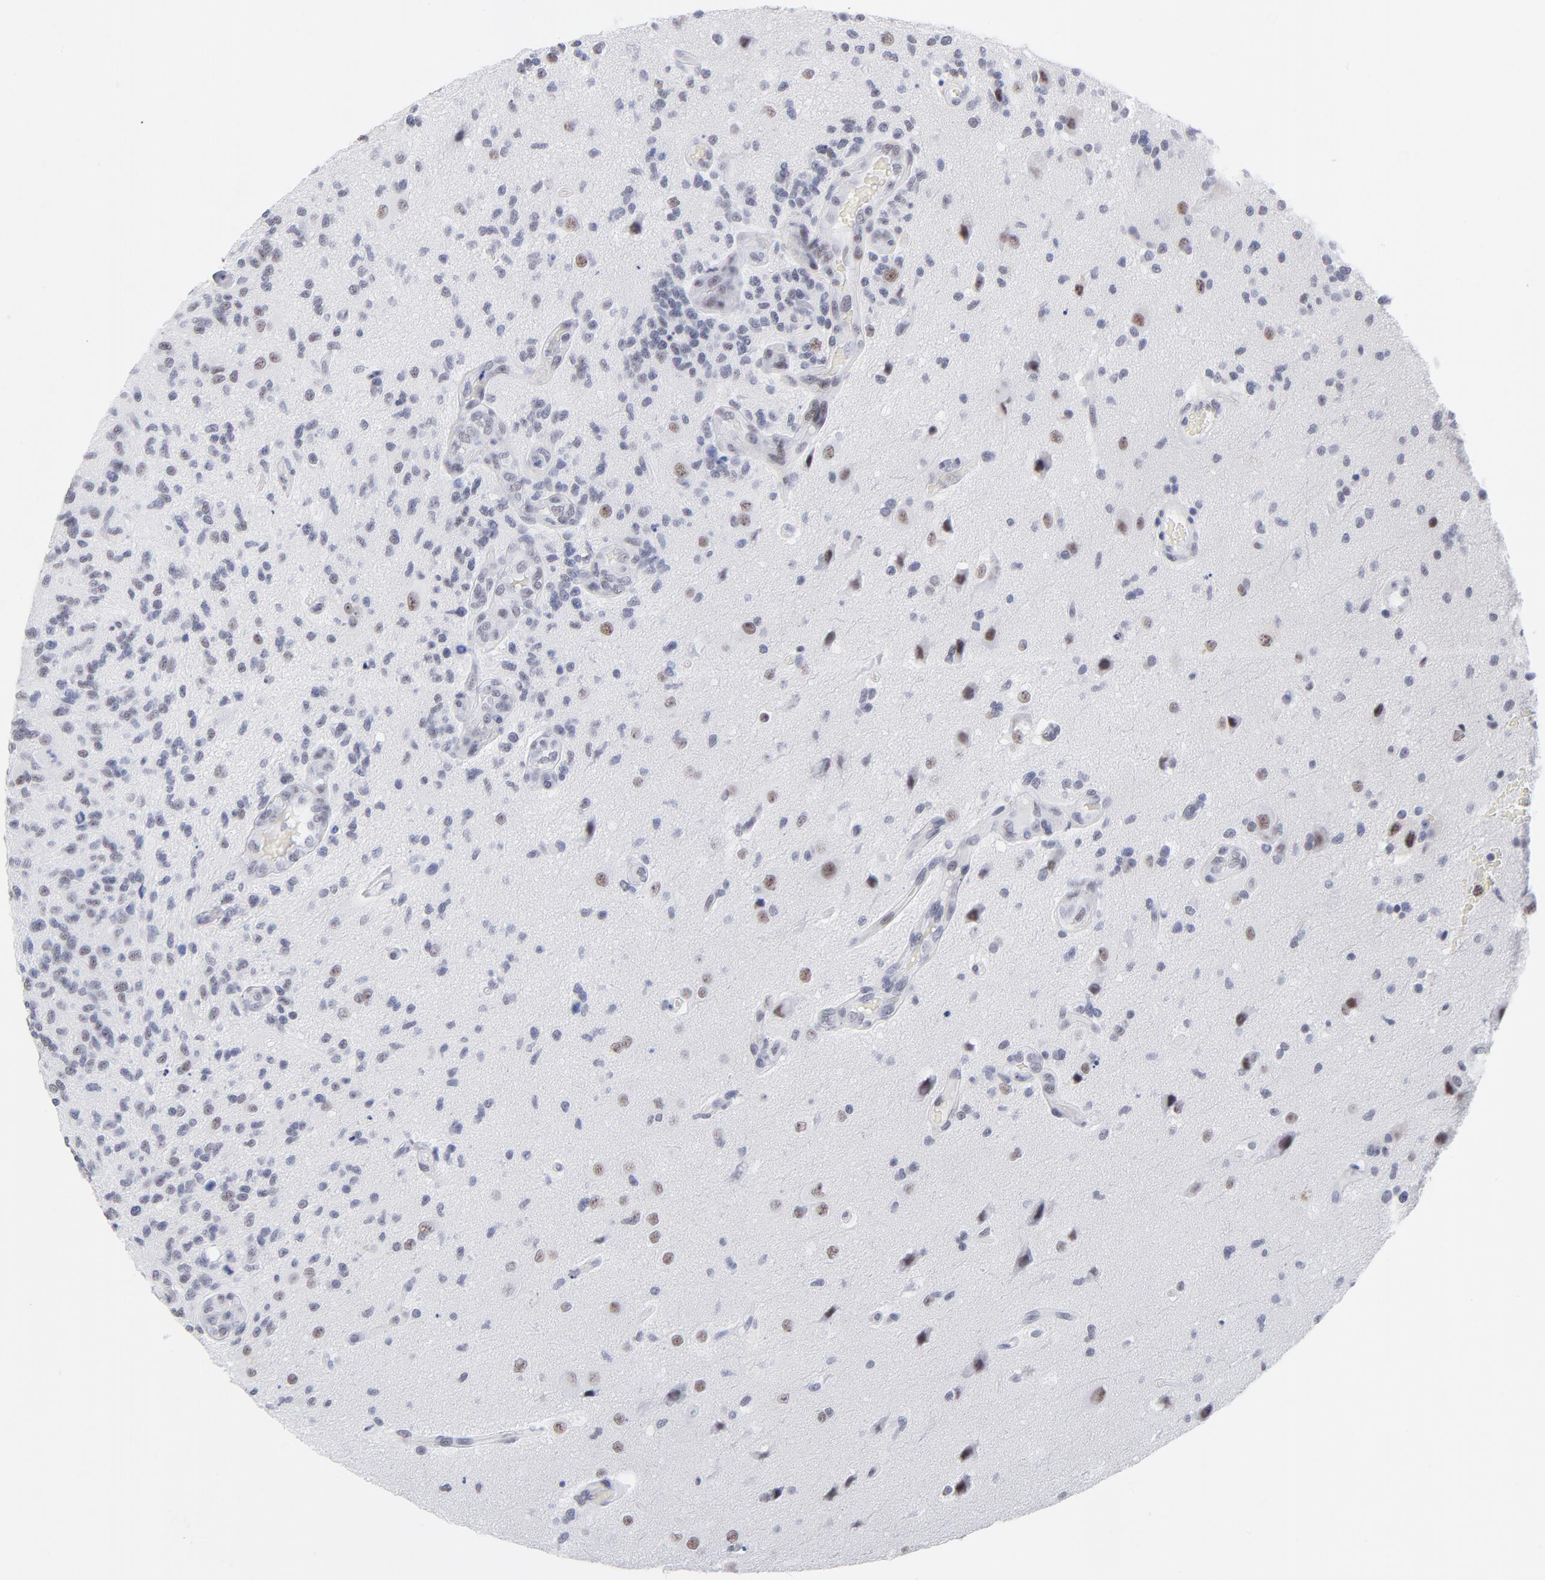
{"staining": {"intensity": "moderate", "quantity": "<25%", "location": "nuclear"}, "tissue": "glioma", "cell_type": "Tumor cells", "image_type": "cancer", "snomed": [{"axis": "morphology", "description": "Normal tissue, NOS"}, {"axis": "morphology", "description": "Glioma, malignant, High grade"}, {"axis": "topography", "description": "Cerebral cortex"}], "caption": "Immunohistochemical staining of human glioma shows low levels of moderate nuclear staining in approximately <25% of tumor cells.", "gene": "SNRPB", "patient": {"sex": "male", "age": 75}}